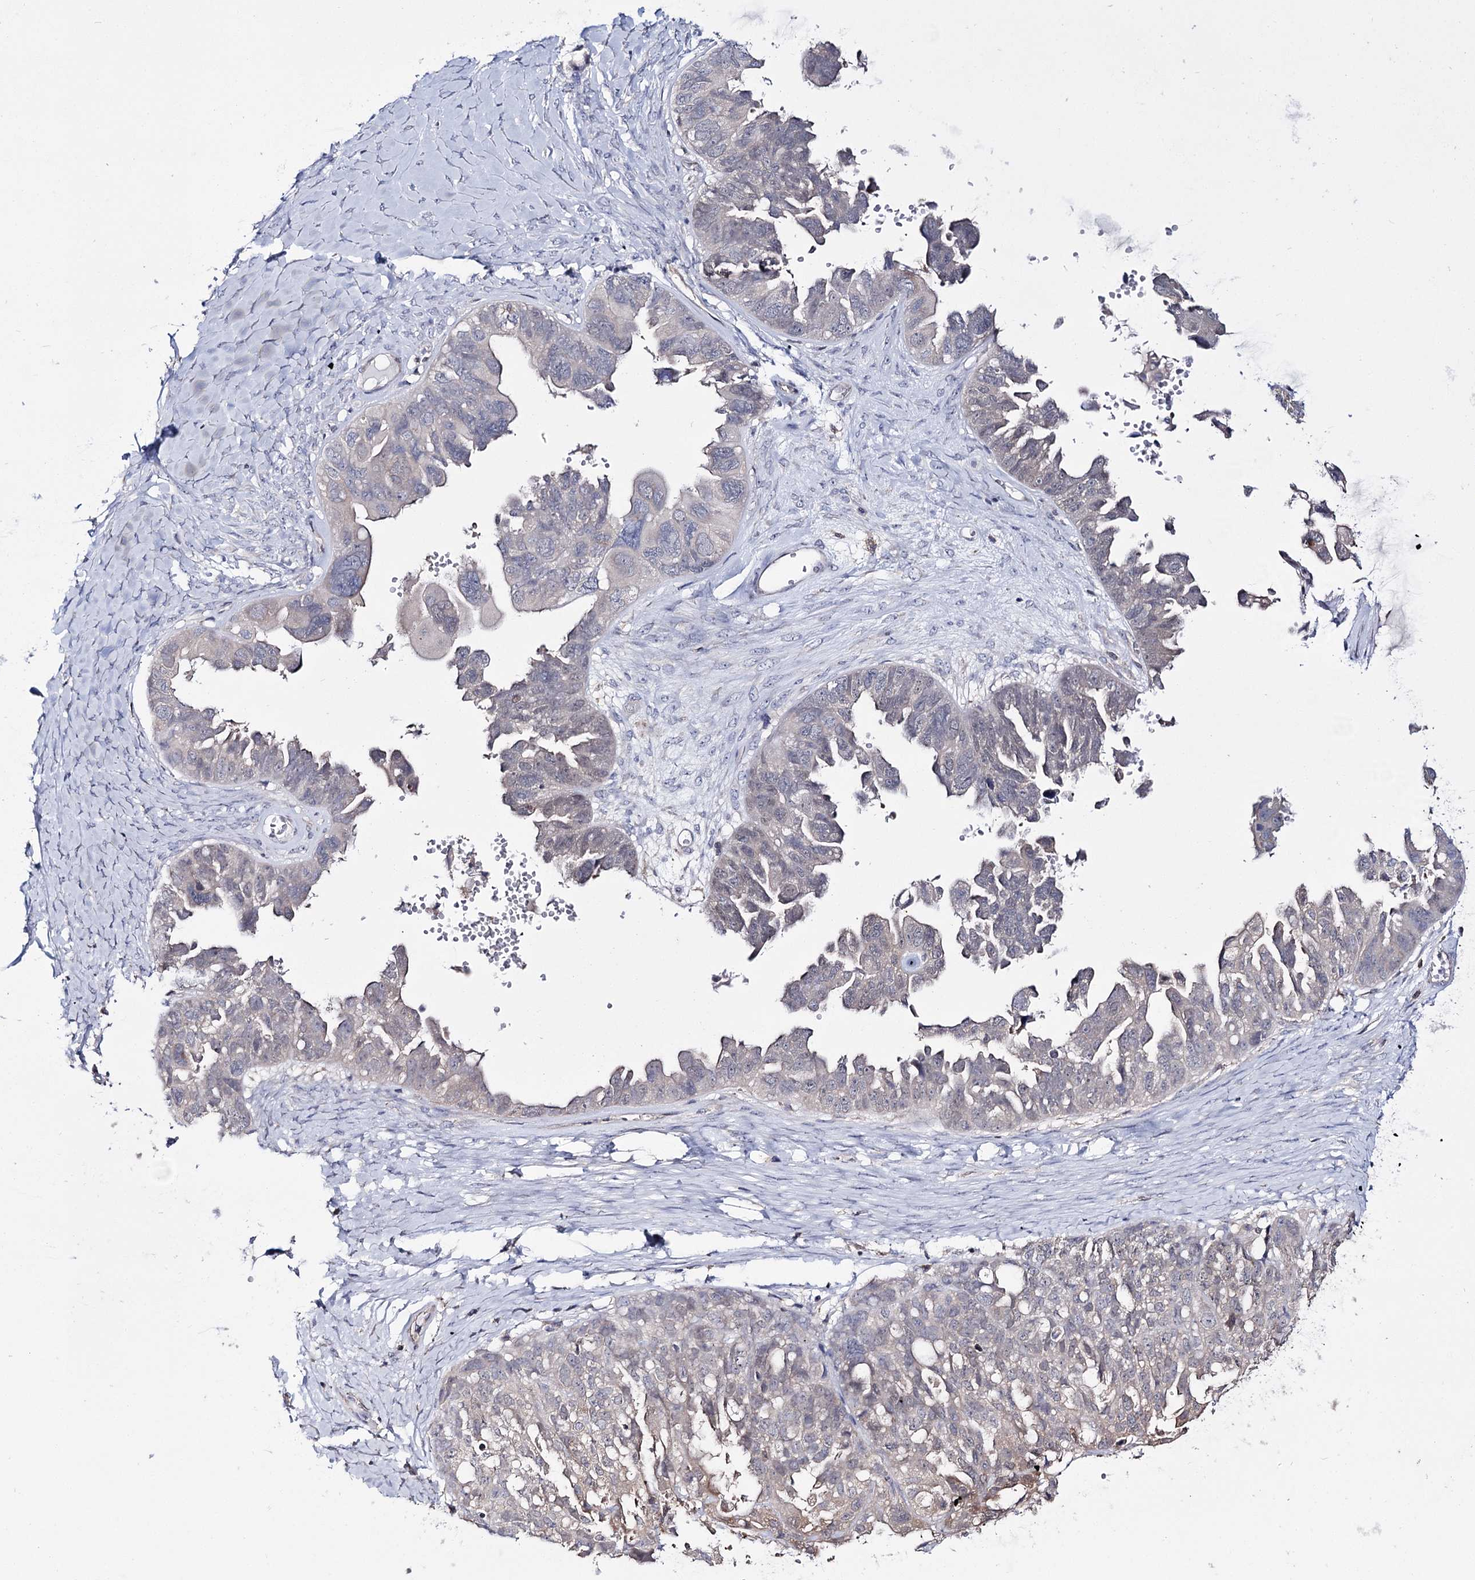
{"staining": {"intensity": "weak", "quantity": "<25%", "location": "nuclear"}, "tissue": "ovarian cancer", "cell_type": "Tumor cells", "image_type": "cancer", "snomed": [{"axis": "morphology", "description": "Cystadenocarcinoma, serous, NOS"}, {"axis": "topography", "description": "Ovary"}], "caption": "Photomicrograph shows no significant protein positivity in tumor cells of ovarian serous cystadenocarcinoma. (Stains: DAB IHC with hematoxylin counter stain, Microscopy: brightfield microscopy at high magnification).", "gene": "PTER", "patient": {"sex": "female", "age": 79}}